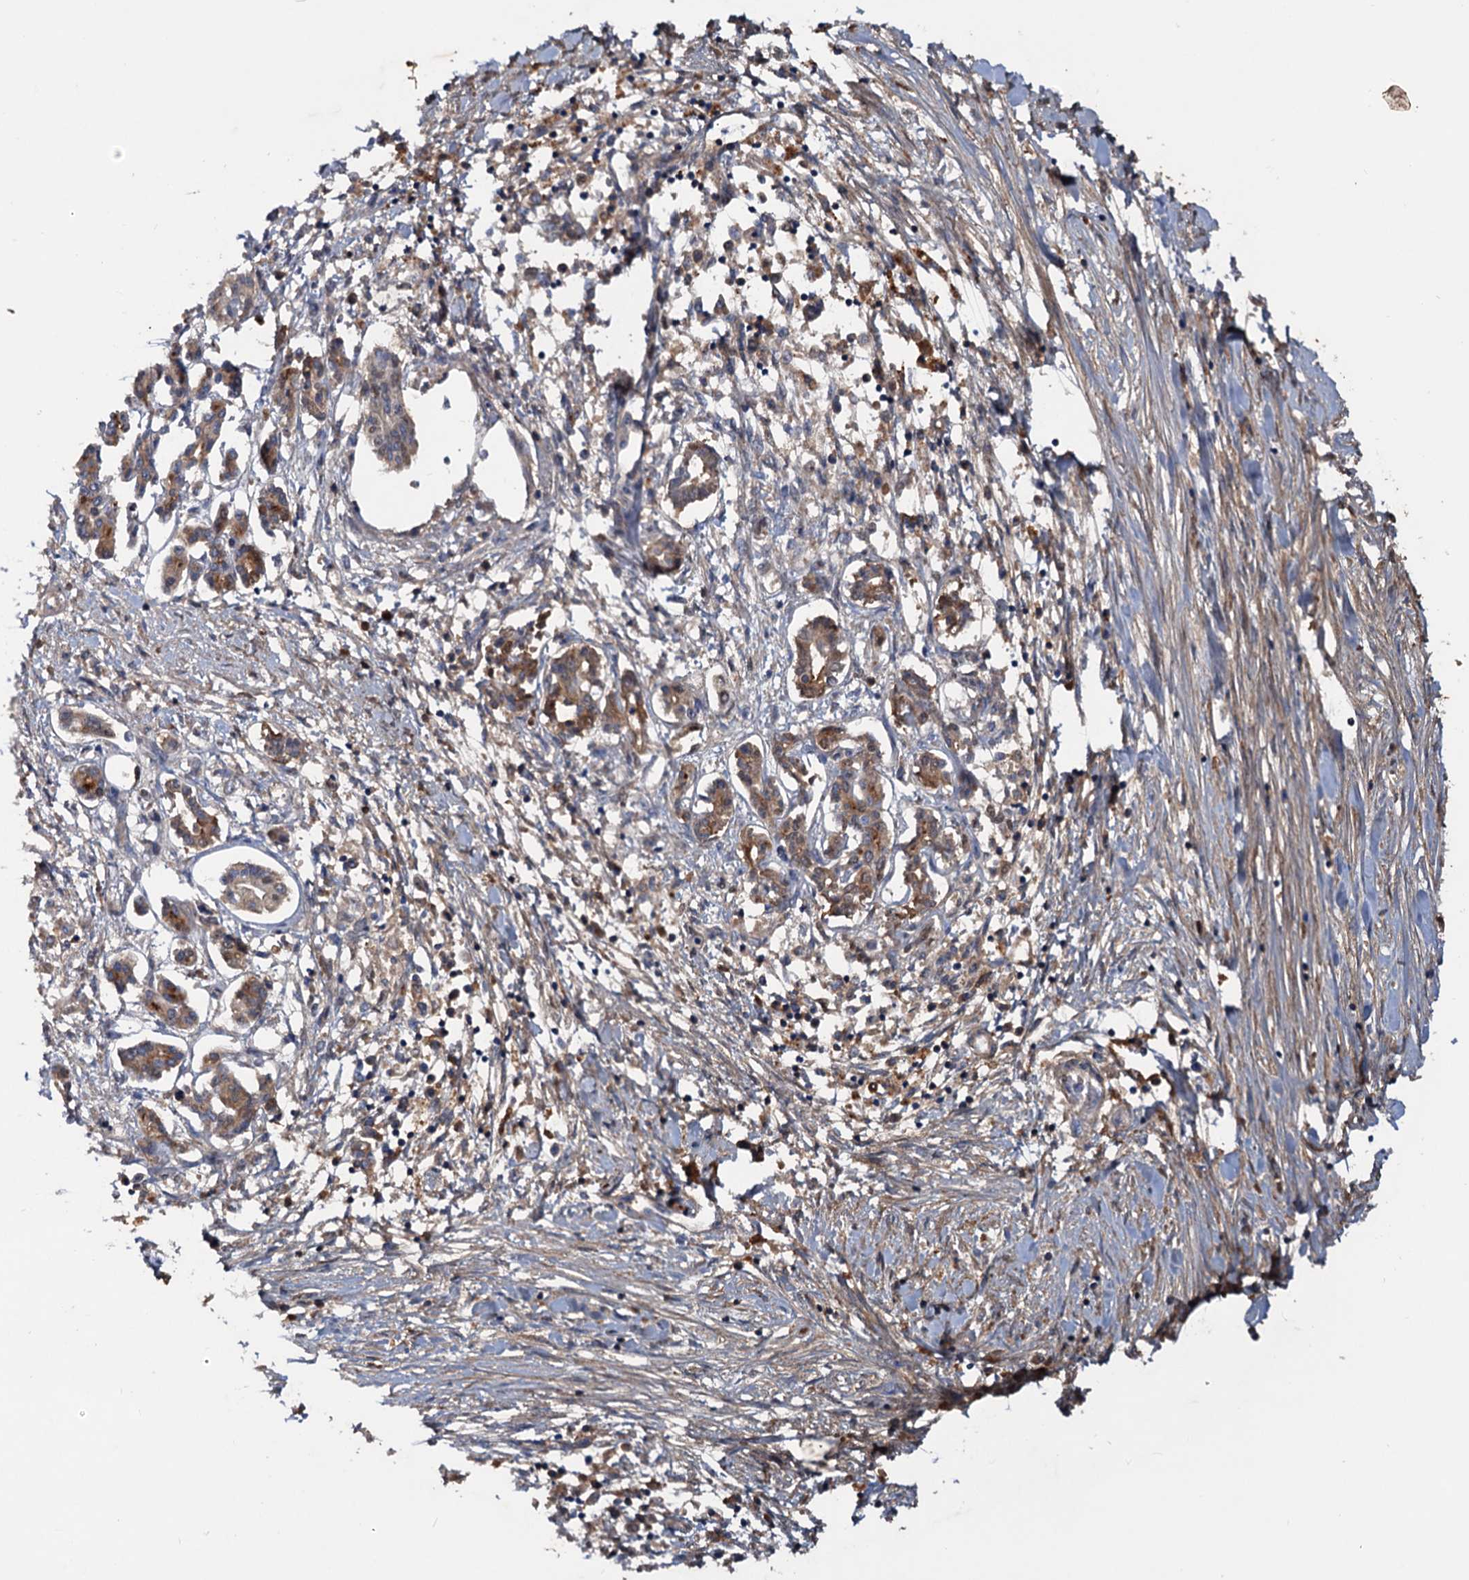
{"staining": {"intensity": "moderate", "quantity": "<25%", "location": "cytoplasmic/membranous,nuclear"}, "tissue": "pancreatic cancer", "cell_type": "Tumor cells", "image_type": "cancer", "snomed": [{"axis": "morphology", "description": "Adenocarcinoma, NOS"}, {"axis": "topography", "description": "Pancreas"}], "caption": "Approximately <25% of tumor cells in adenocarcinoma (pancreatic) reveal moderate cytoplasmic/membranous and nuclear protein staining as visualized by brown immunohistochemical staining.", "gene": "CHRD", "patient": {"sex": "female", "age": 50}}